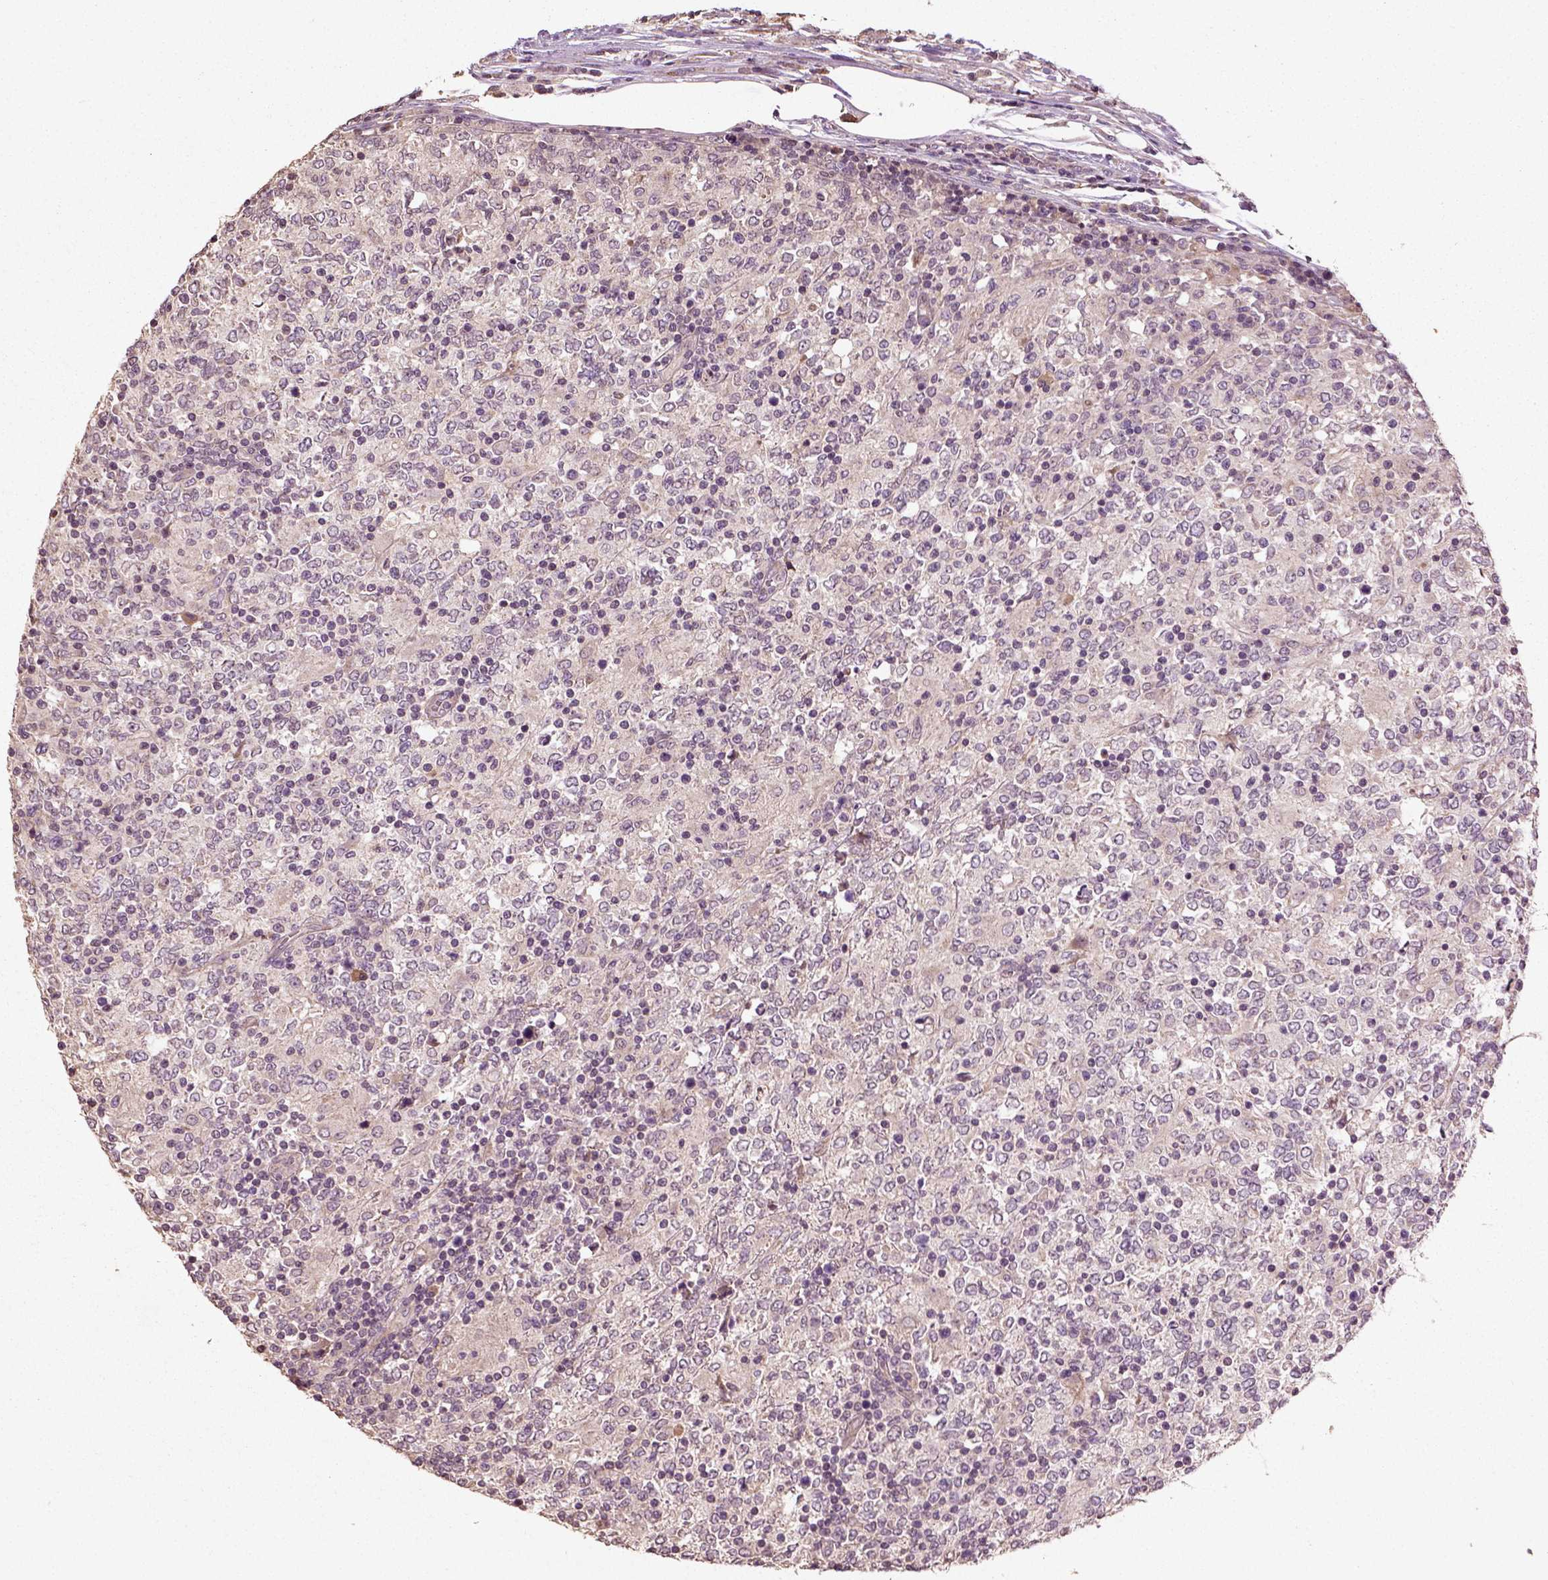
{"staining": {"intensity": "negative", "quantity": "none", "location": "none"}, "tissue": "lymphoma", "cell_type": "Tumor cells", "image_type": "cancer", "snomed": [{"axis": "morphology", "description": "Malignant lymphoma, non-Hodgkin's type, High grade"}, {"axis": "topography", "description": "Lymph node"}], "caption": "Histopathology image shows no protein positivity in tumor cells of malignant lymphoma, non-Hodgkin's type (high-grade) tissue.", "gene": "ERV3-1", "patient": {"sex": "female", "age": 84}}